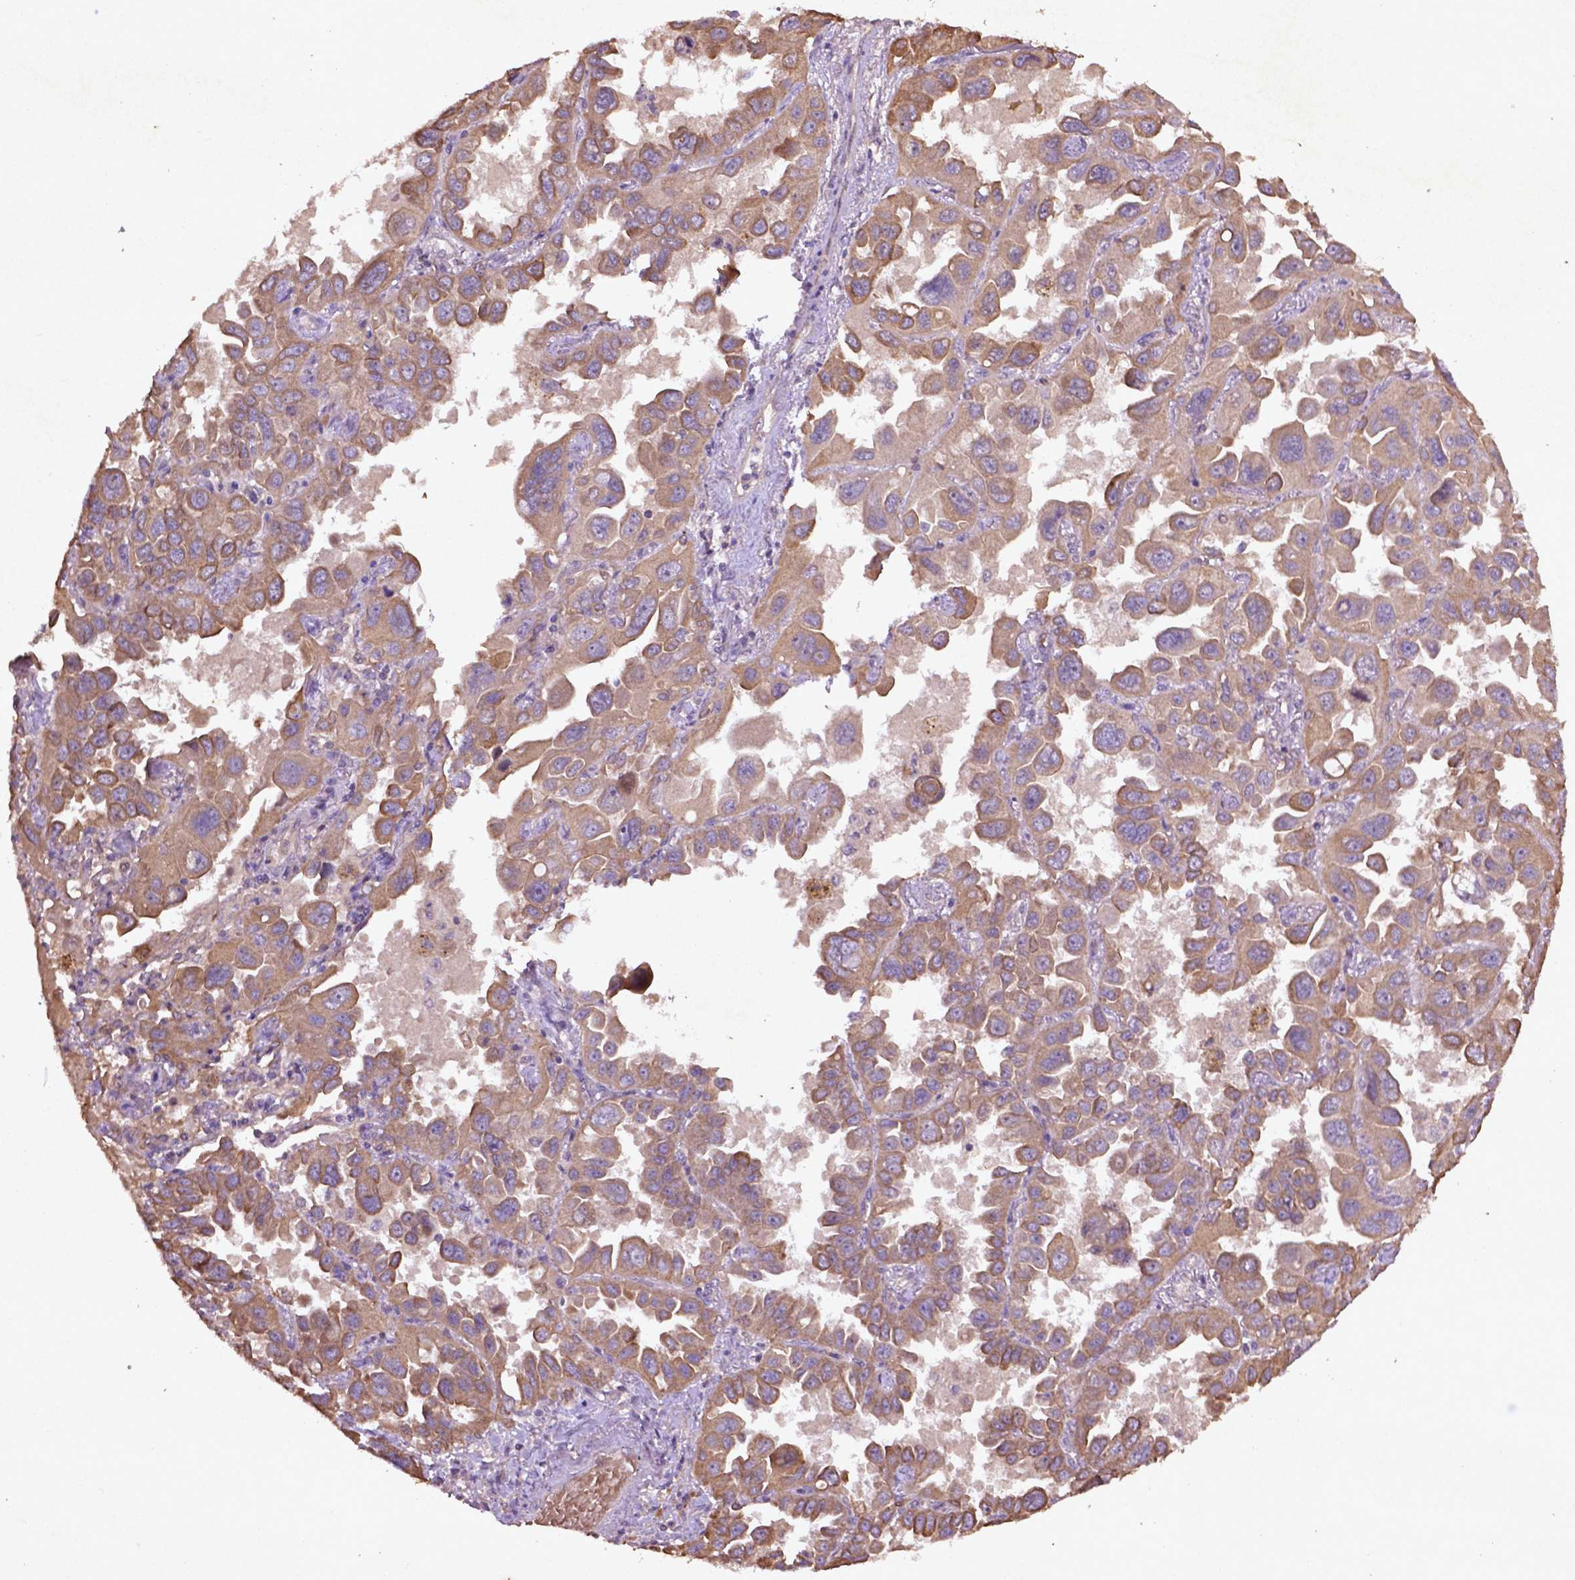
{"staining": {"intensity": "moderate", "quantity": ">75%", "location": "cytoplasmic/membranous"}, "tissue": "lung cancer", "cell_type": "Tumor cells", "image_type": "cancer", "snomed": [{"axis": "morphology", "description": "Adenocarcinoma, NOS"}, {"axis": "topography", "description": "Lung"}], "caption": "Tumor cells demonstrate moderate cytoplasmic/membranous positivity in approximately >75% of cells in lung cancer. (Brightfield microscopy of DAB IHC at high magnification).", "gene": "COQ2", "patient": {"sex": "male", "age": 64}}